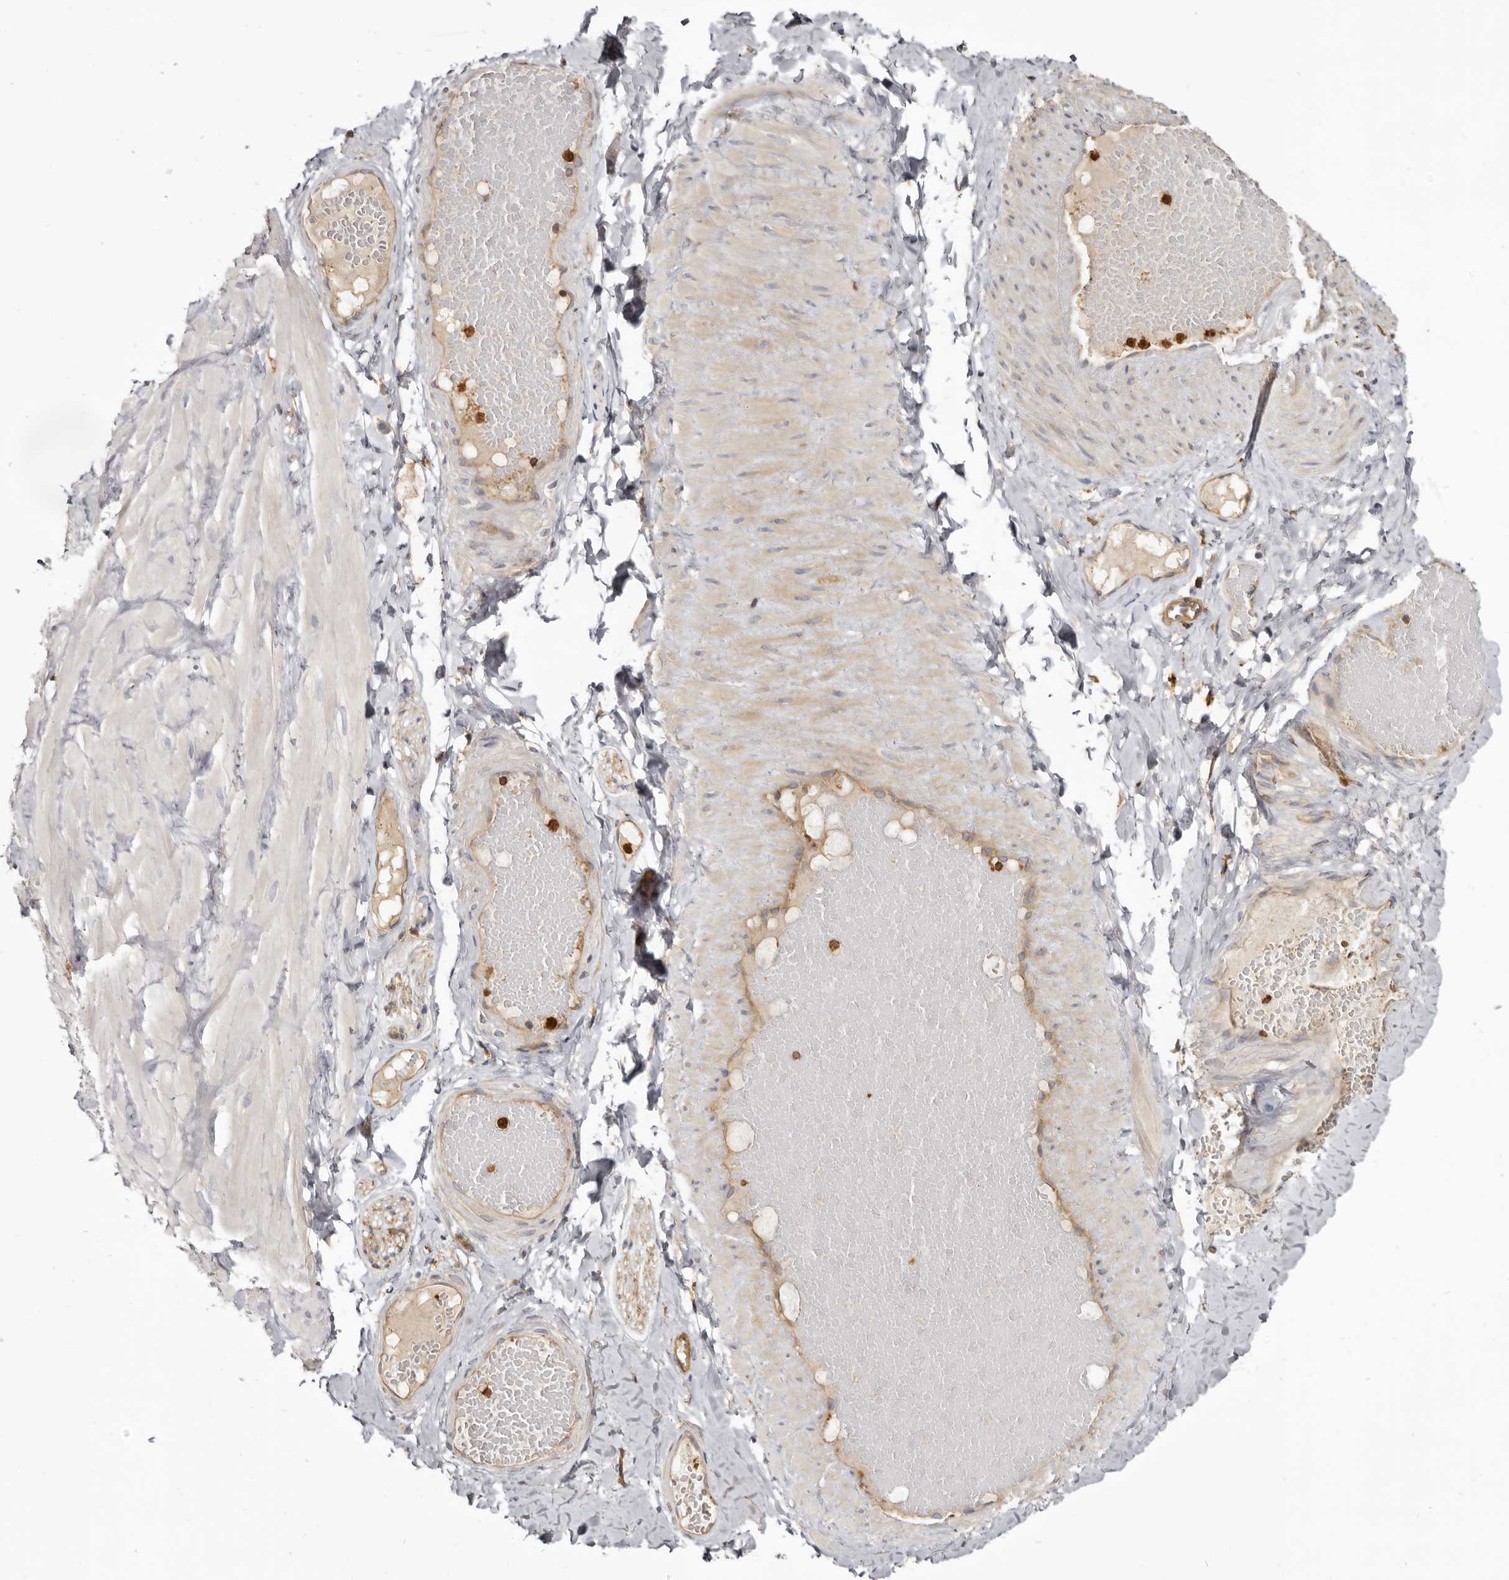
{"staining": {"intensity": "negative", "quantity": "none", "location": "none"}, "tissue": "adipose tissue", "cell_type": "Adipocytes", "image_type": "normal", "snomed": [{"axis": "morphology", "description": "Normal tissue, NOS"}, {"axis": "topography", "description": "Adipose tissue"}, {"axis": "topography", "description": "Vascular tissue"}, {"axis": "topography", "description": "Peripheral nerve tissue"}], "caption": "Adipose tissue was stained to show a protein in brown. There is no significant staining in adipocytes. (Stains: DAB IHC with hematoxylin counter stain, Microscopy: brightfield microscopy at high magnification).", "gene": "CBL", "patient": {"sex": "male", "age": 25}}